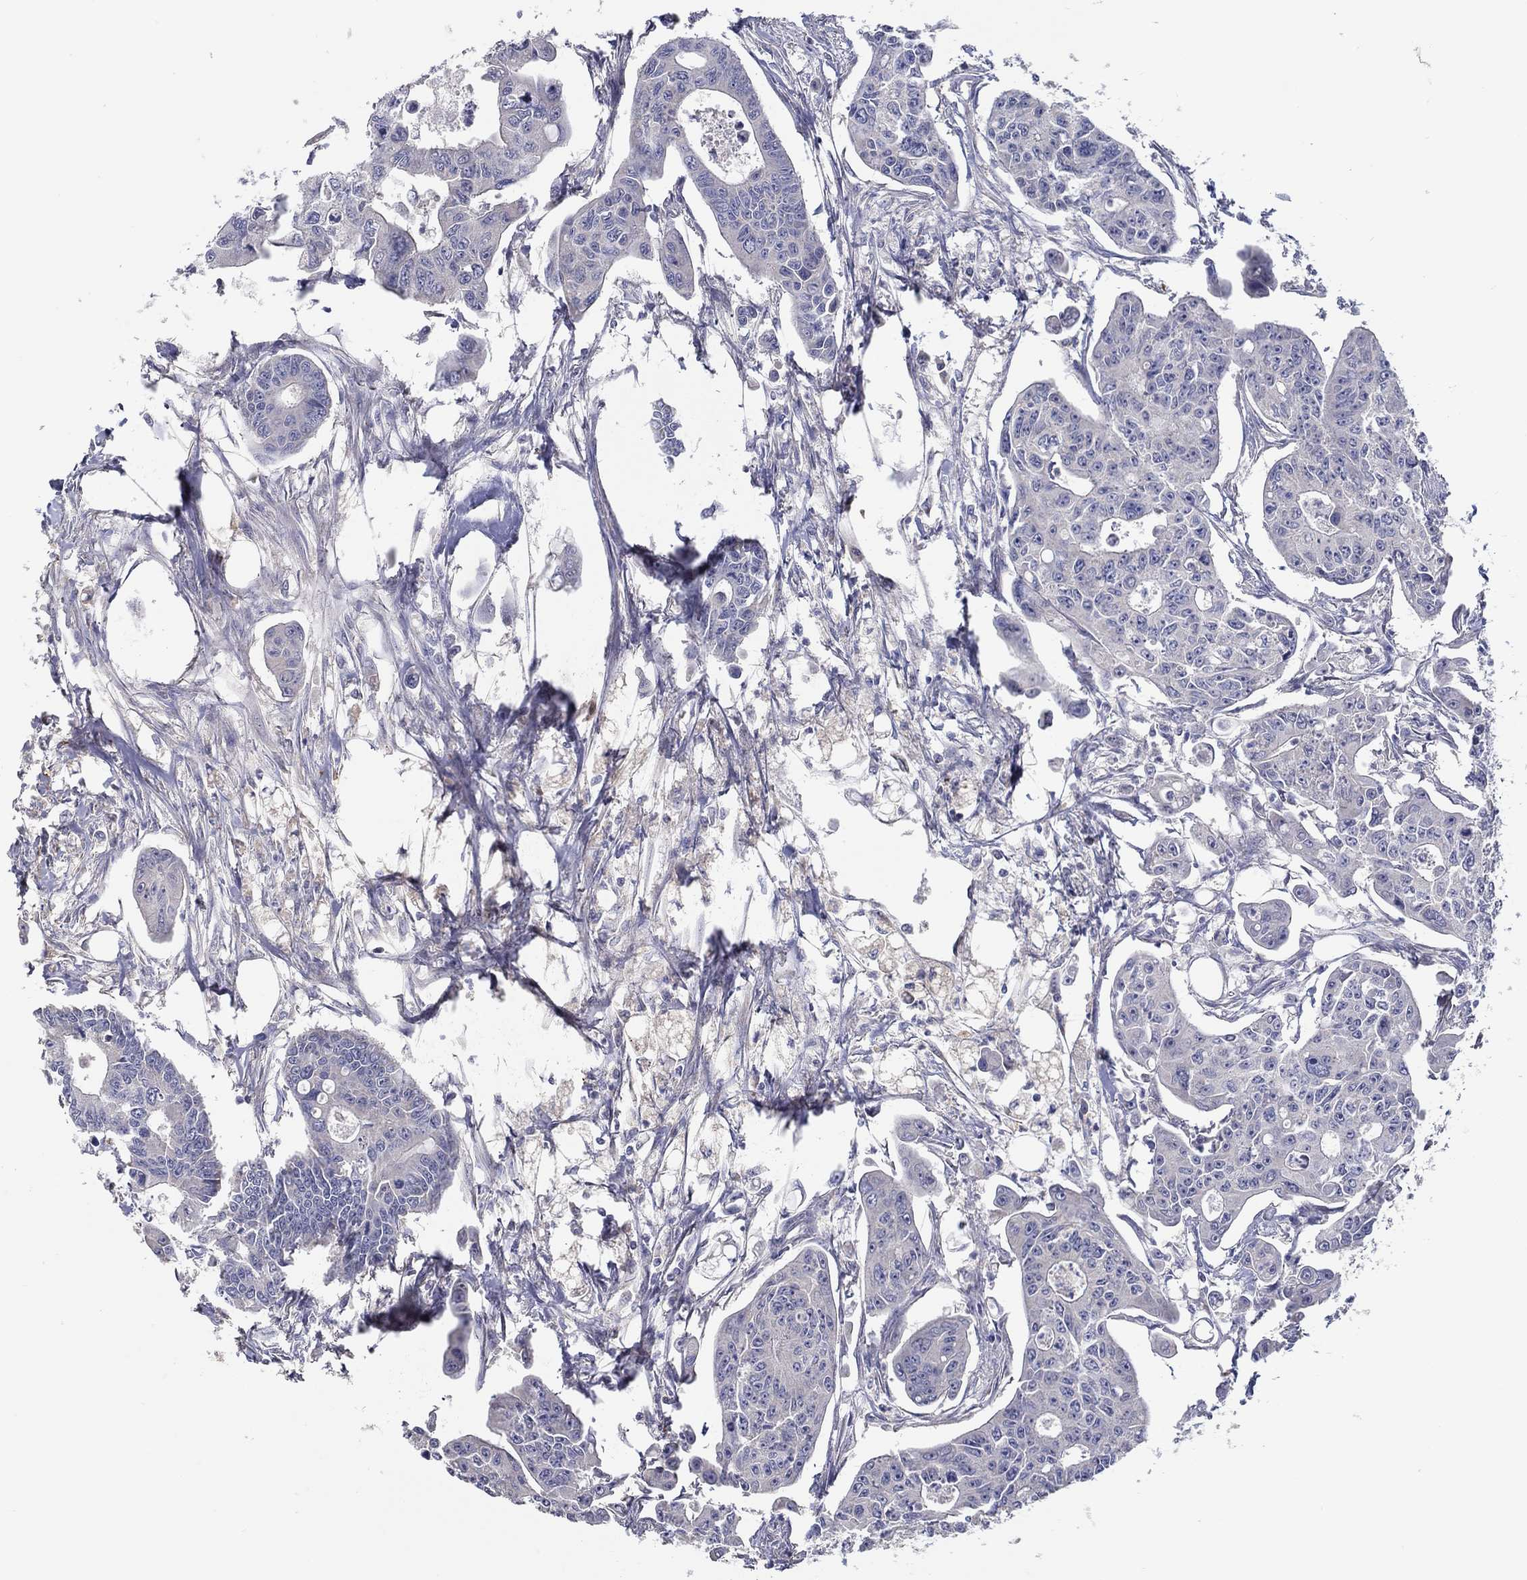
{"staining": {"intensity": "negative", "quantity": "none", "location": "none"}, "tissue": "colorectal cancer", "cell_type": "Tumor cells", "image_type": "cancer", "snomed": [{"axis": "morphology", "description": "Adenocarcinoma, NOS"}, {"axis": "topography", "description": "Colon"}], "caption": "Immunohistochemistry of human colorectal cancer (adenocarcinoma) reveals no expression in tumor cells.", "gene": "DOCK3", "patient": {"sex": "male", "age": 70}}